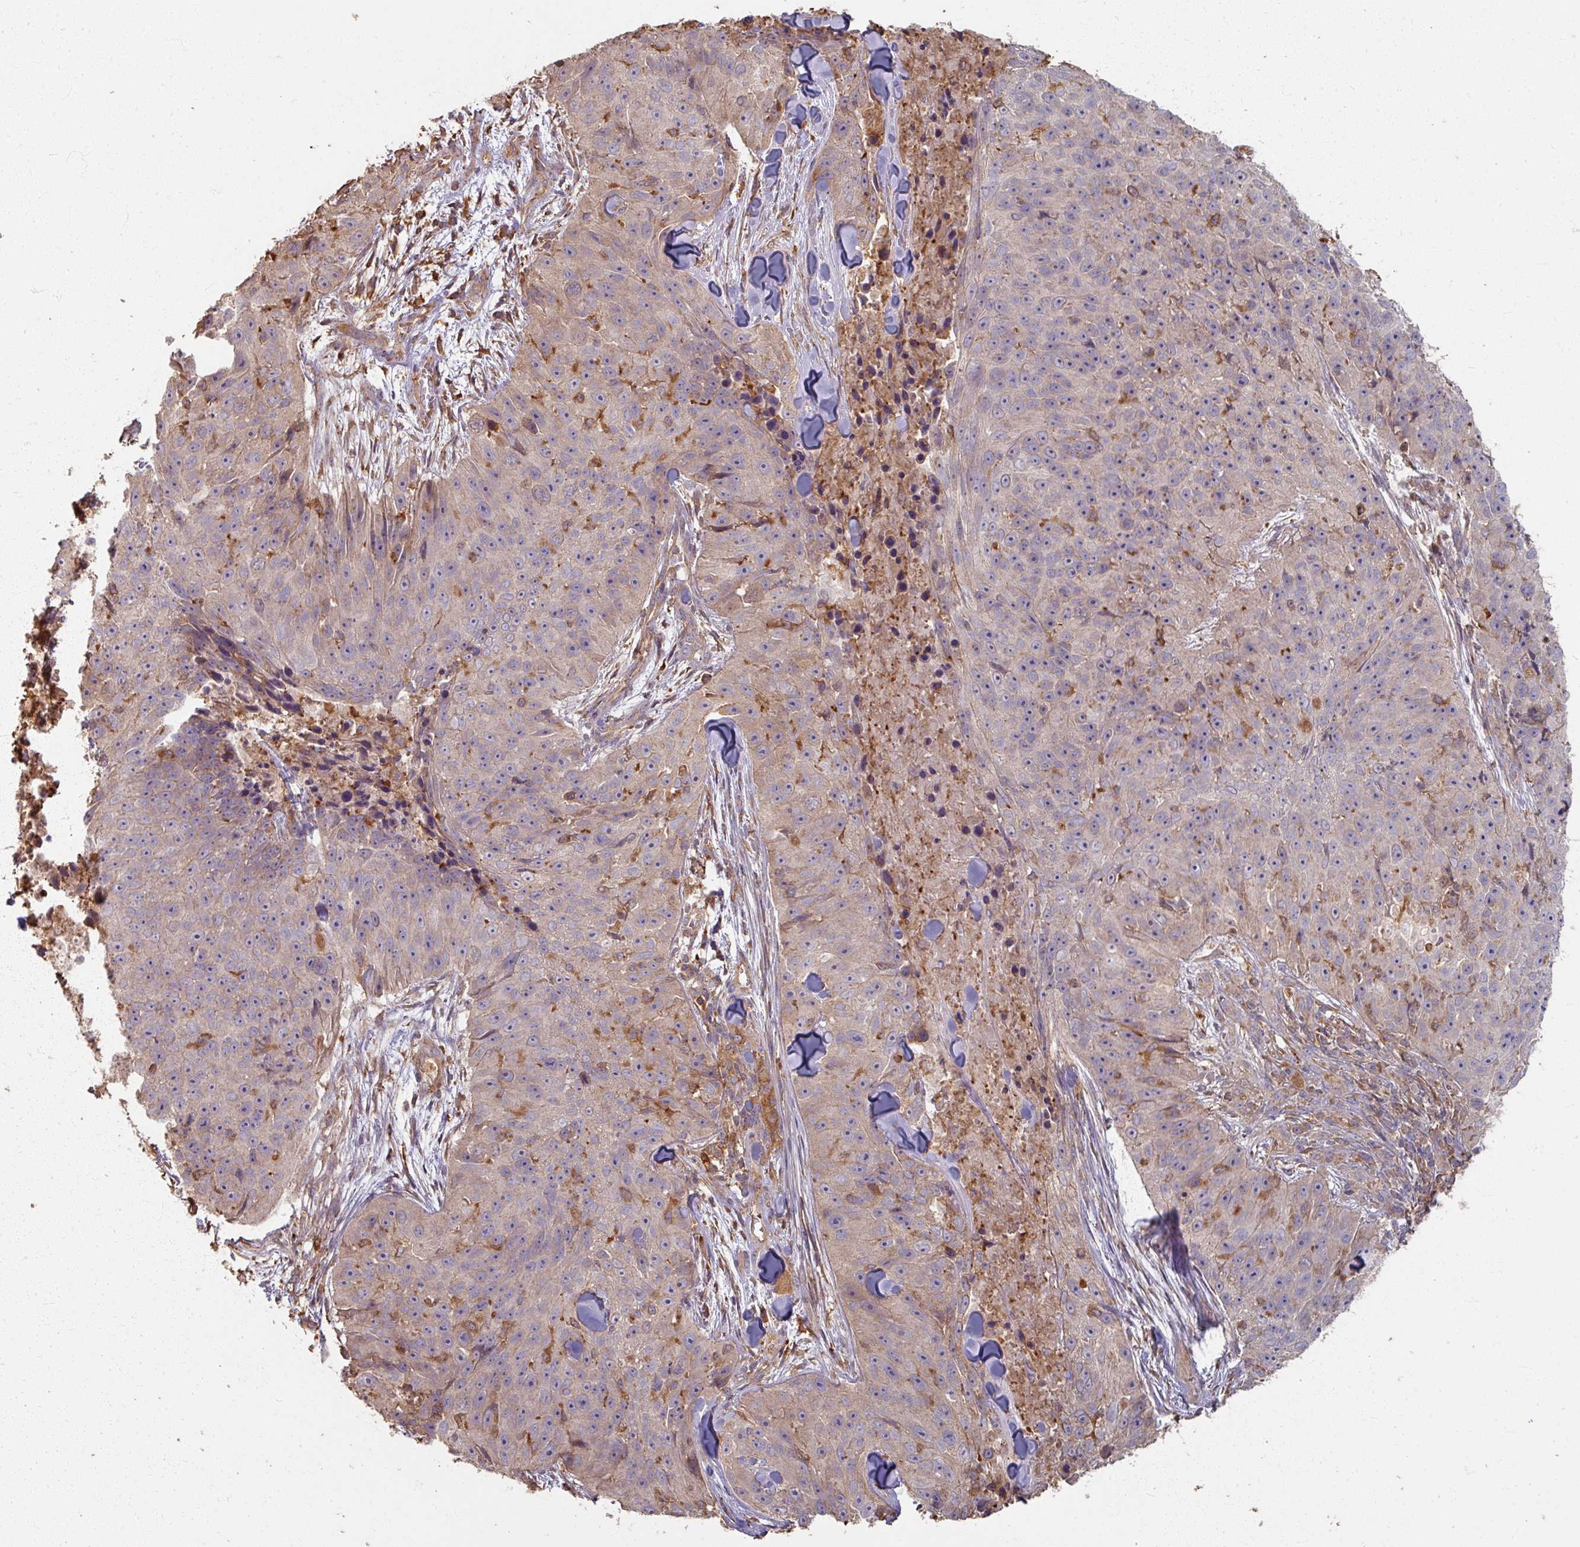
{"staining": {"intensity": "moderate", "quantity": "<25%", "location": "cytoplasmic/membranous"}, "tissue": "skin cancer", "cell_type": "Tumor cells", "image_type": "cancer", "snomed": [{"axis": "morphology", "description": "Squamous cell carcinoma, NOS"}, {"axis": "topography", "description": "Skin"}], "caption": "Protein expression by IHC demonstrates moderate cytoplasmic/membranous staining in approximately <25% of tumor cells in squamous cell carcinoma (skin). (DAB (3,3'-diaminobenzidine) IHC, brown staining for protein, blue staining for nuclei).", "gene": "CCDC68", "patient": {"sex": "female", "age": 87}}